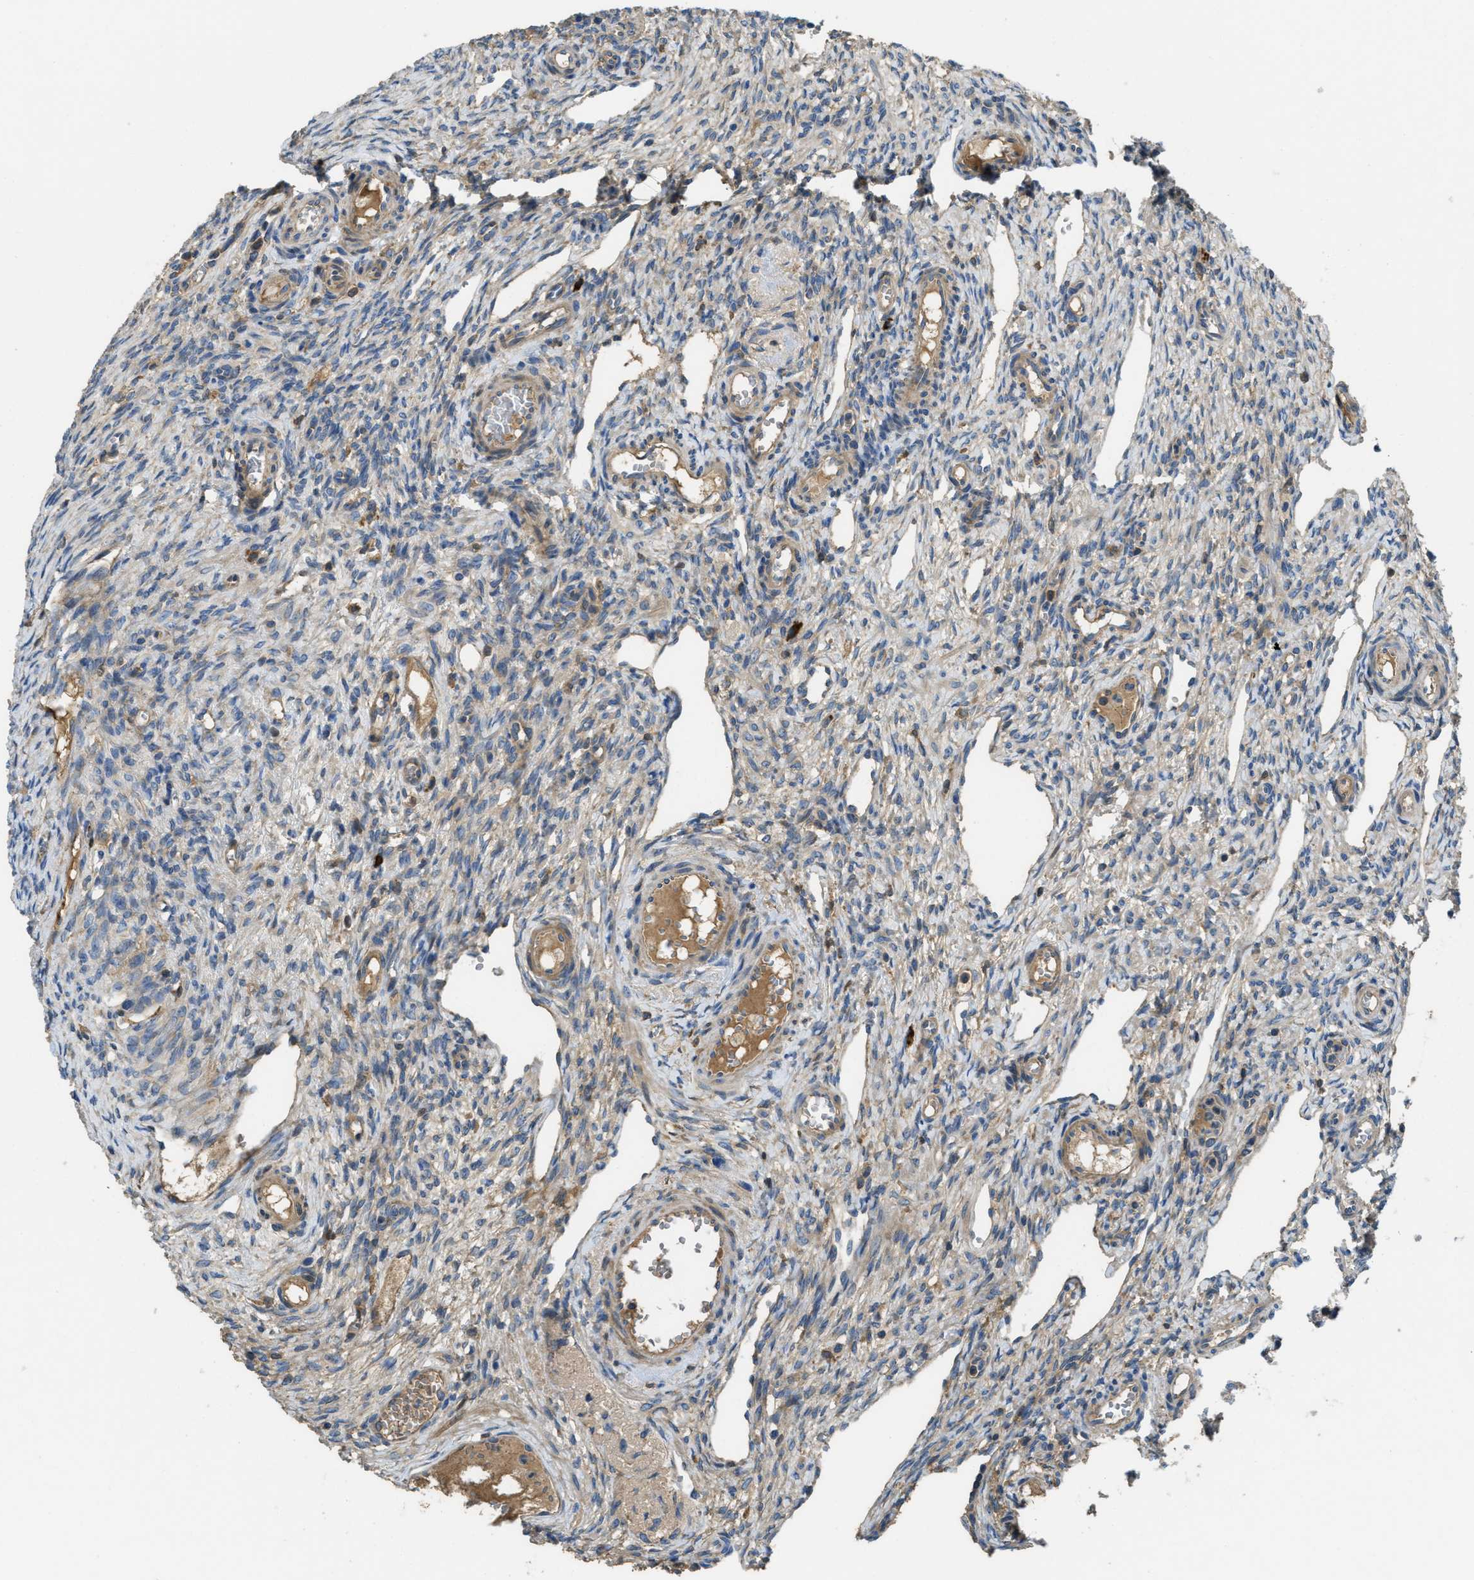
{"staining": {"intensity": "weak", "quantity": "<25%", "location": "cytoplasmic/membranous"}, "tissue": "ovary", "cell_type": "Ovarian stroma cells", "image_type": "normal", "snomed": [{"axis": "morphology", "description": "Normal tissue, NOS"}, {"axis": "topography", "description": "Ovary"}], "caption": "Ovarian stroma cells are negative for brown protein staining in benign ovary.", "gene": "SSR1", "patient": {"sex": "female", "age": 33}}